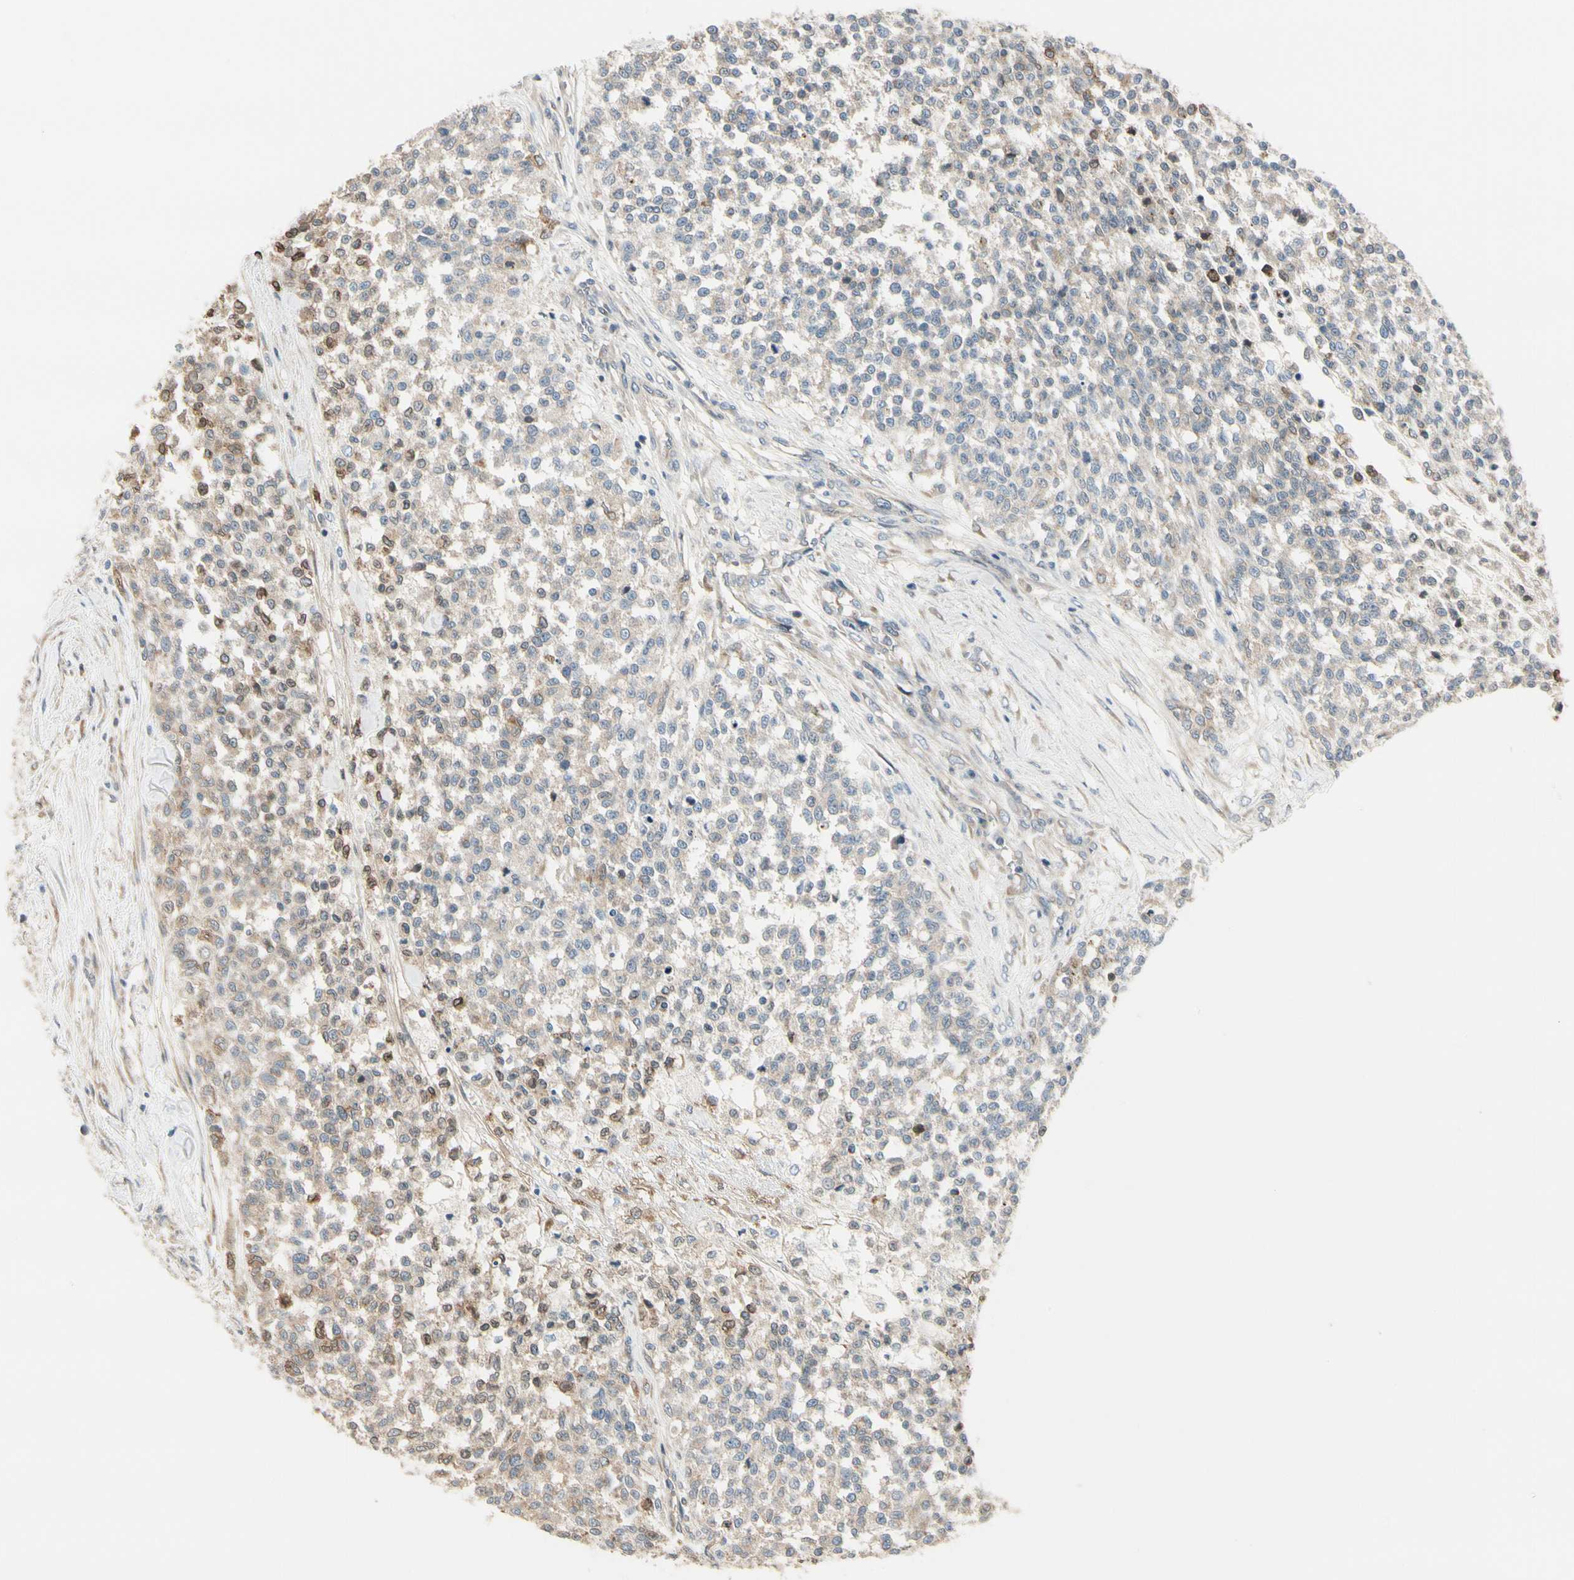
{"staining": {"intensity": "weak", "quantity": ">75%", "location": "cytoplasmic/membranous"}, "tissue": "testis cancer", "cell_type": "Tumor cells", "image_type": "cancer", "snomed": [{"axis": "morphology", "description": "Seminoma, NOS"}, {"axis": "topography", "description": "Testis"}], "caption": "Weak cytoplasmic/membranous protein staining is appreciated in about >75% of tumor cells in testis seminoma.", "gene": "NUCB2", "patient": {"sex": "male", "age": 59}}